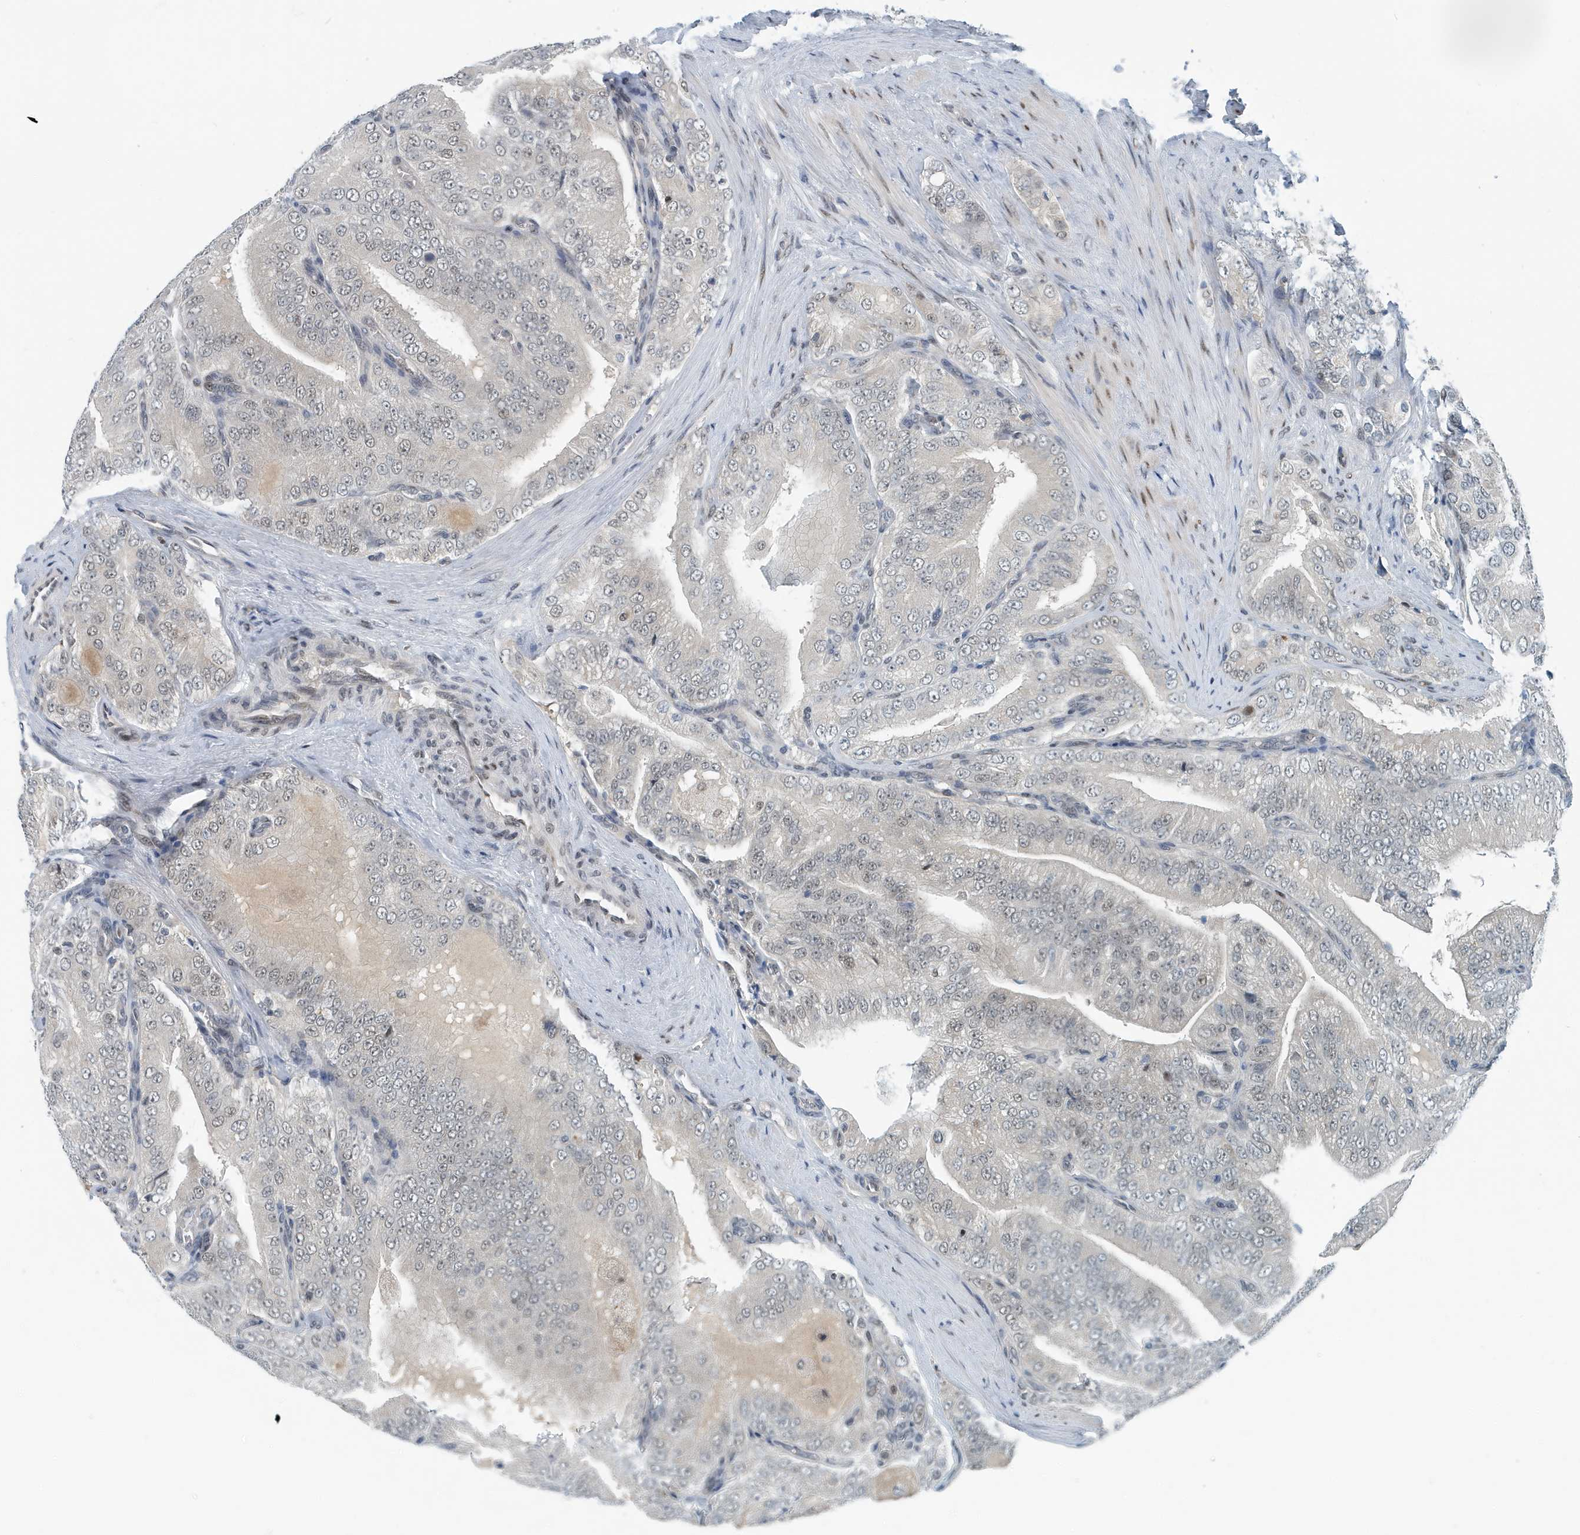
{"staining": {"intensity": "weak", "quantity": "25%-75%", "location": "nuclear"}, "tissue": "prostate cancer", "cell_type": "Tumor cells", "image_type": "cancer", "snomed": [{"axis": "morphology", "description": "Adenocarcinoma, High grade"}, {"axis": "topography", "description": "Prostate"}], "caption": "Approximately 25%-75% of tumor cells in human adenocarcinoma (high-grade) (prostate) exhibit weak nuclear protein expression as visualized by brown immunohistochemical staining.", "gene": "KIF15", "patient": {"sex": "male", "age": 58}}